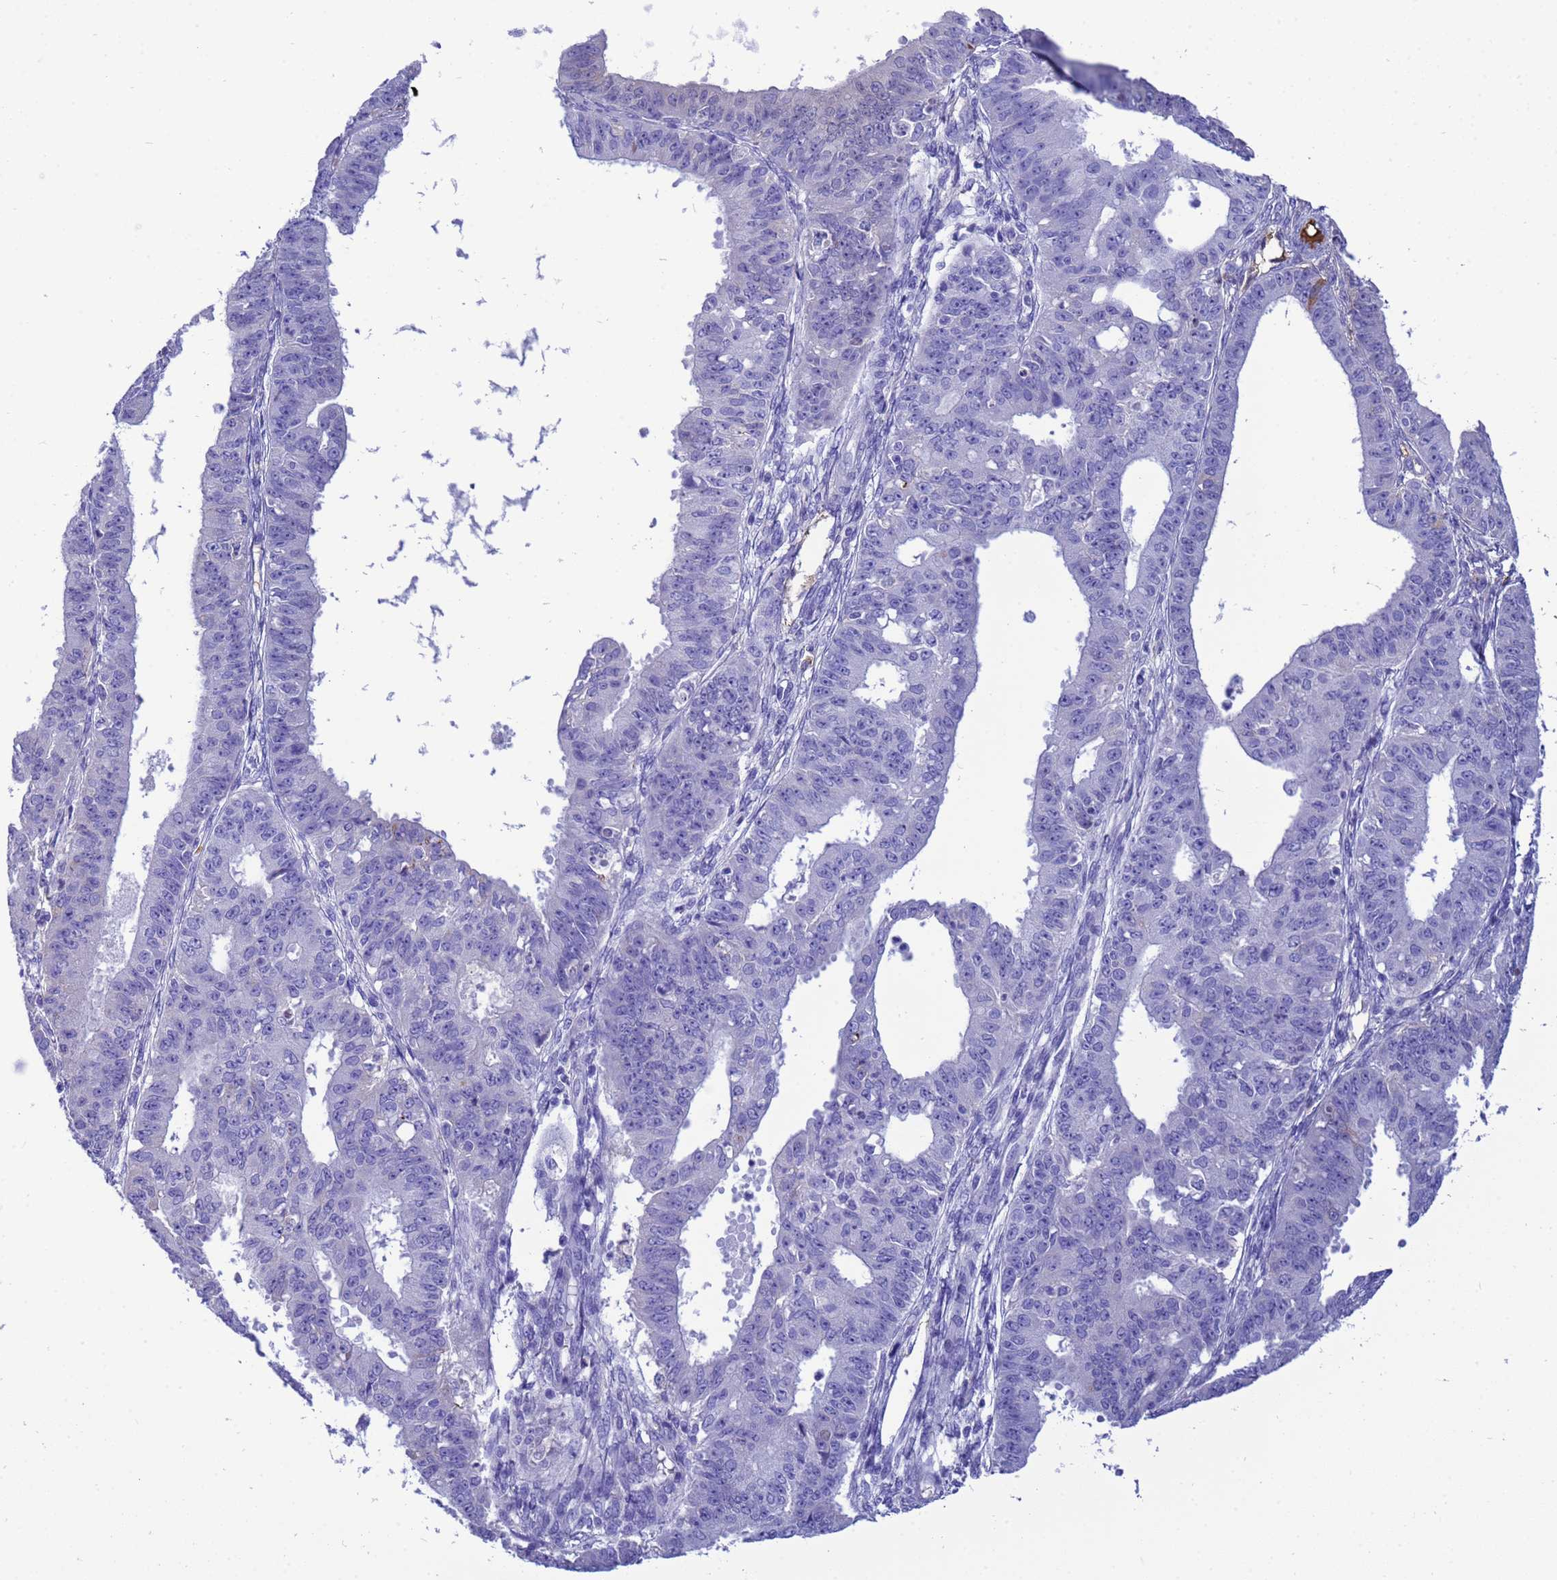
{"staining": {"intensity": "moderate", "quantity": "<25%", "location": "cytoplasmic/membranous"}, "tissue": "ovarian cancer", "cell_type": "Tumor cells", "image_type": "cancer", "snomed": [{"axis": "morphology", "description": "Carcinoma, endometroid"}, {"axis": "topography", "description": "Appendix"}, {"axis": "topography", "description": "Ovary"}], "caption": "Immunohistochemical staining of ovarian cancer displays moderate cytoplasmic/membranous protein positivity in about <25% of tumor cells.", "gene": "H1-7", "patient": {"sex": "female", "age": 42}}